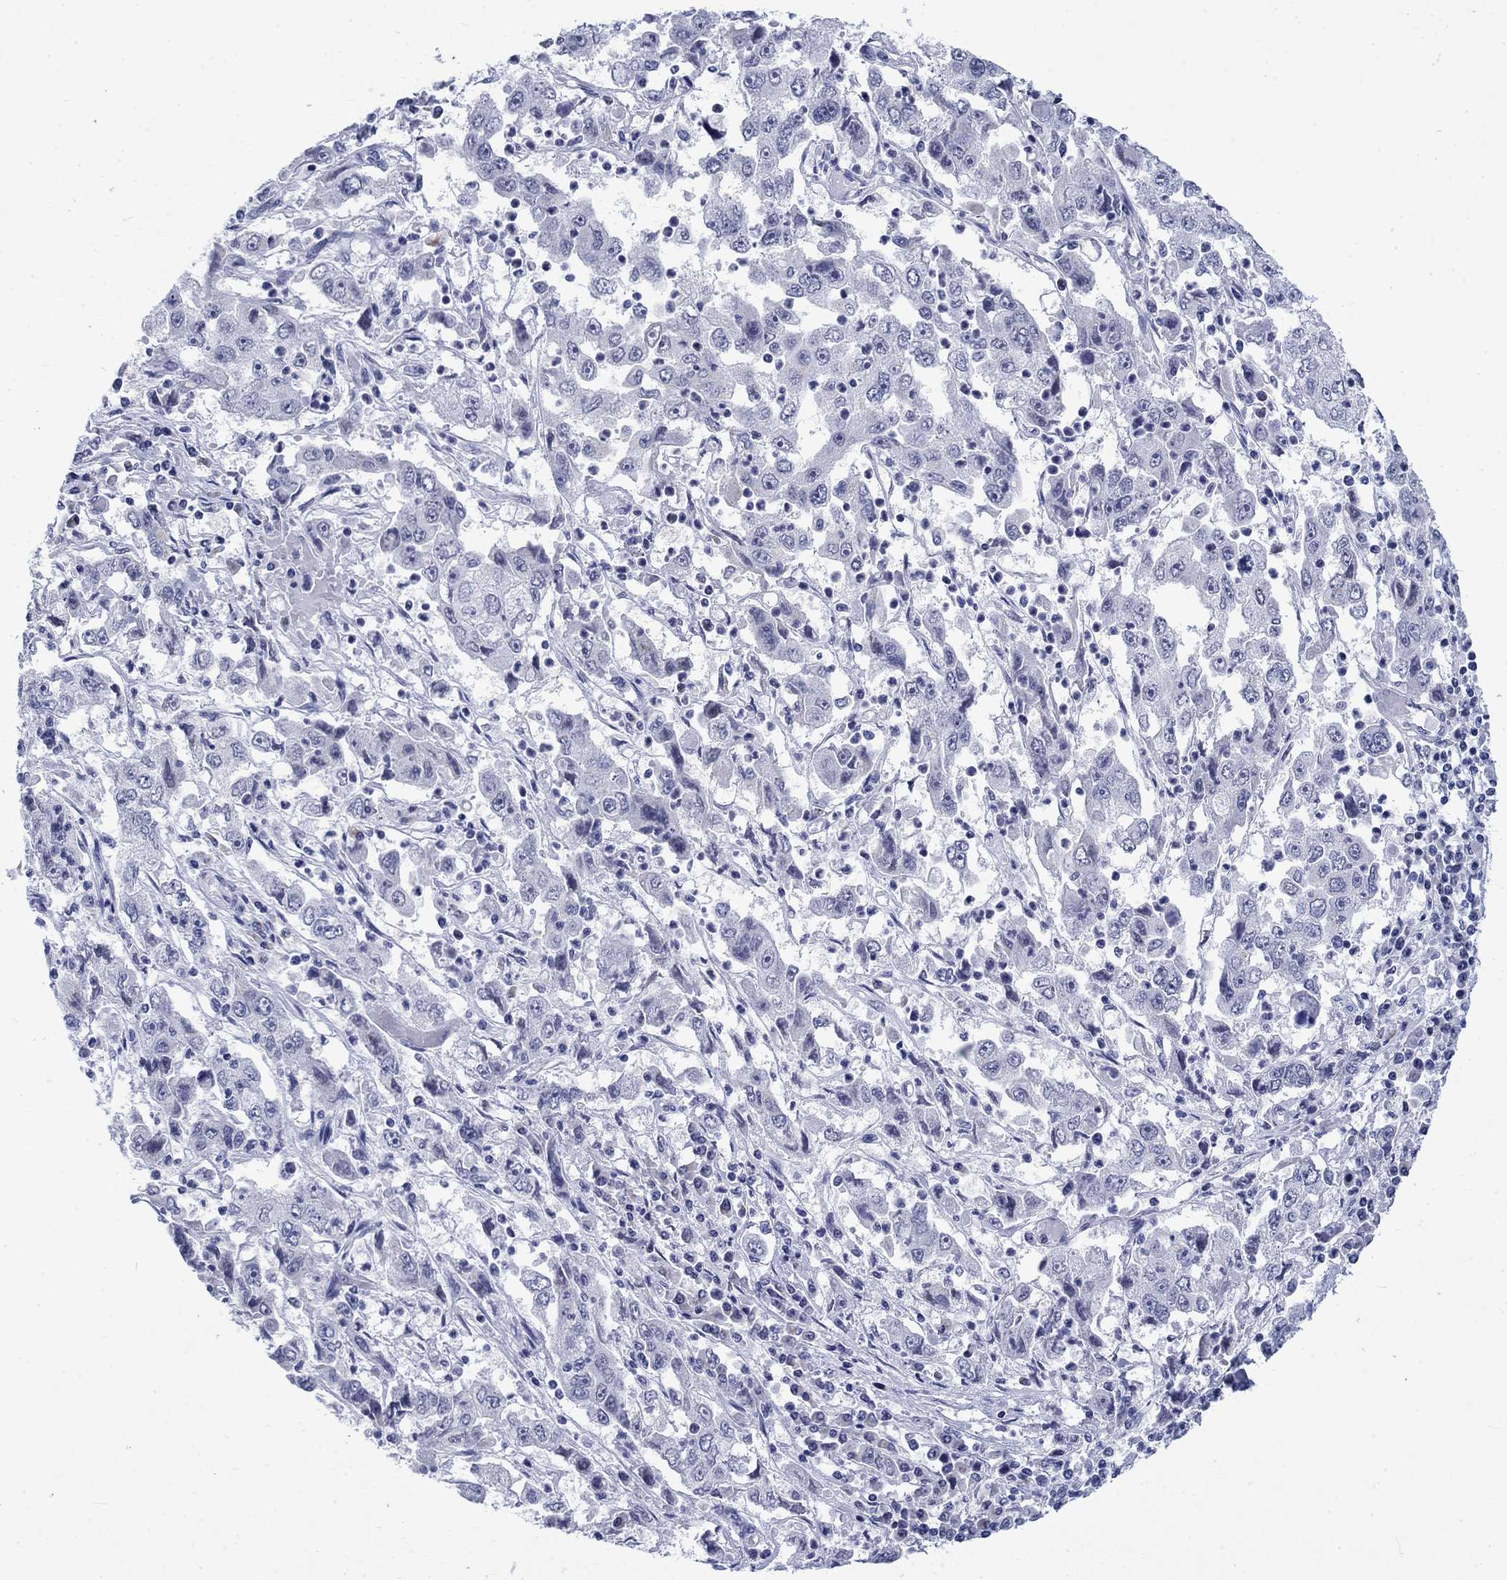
{"staining": {"intensity": "negative", "quantity": "none", "location": "none"}, "tissue": "cervical cancer", "cell_type": "Tumor cells", "image_type": "cancer", "snomed": [{"axis": "morphology", "description": "Squamous cell carcinoma, NOS"}, {"axis": "topography", "description": "Cervix"}], "caption": "The micrograph displays no staining of tumor cells in squamous cell carcinoma (cervical). (DAB (3,3'-diaminobenzidine) IHC visualized using brightfield microscopy, high magnification).", "gene": "KRT76", "patient": {"sex": "female", "age": 36}}